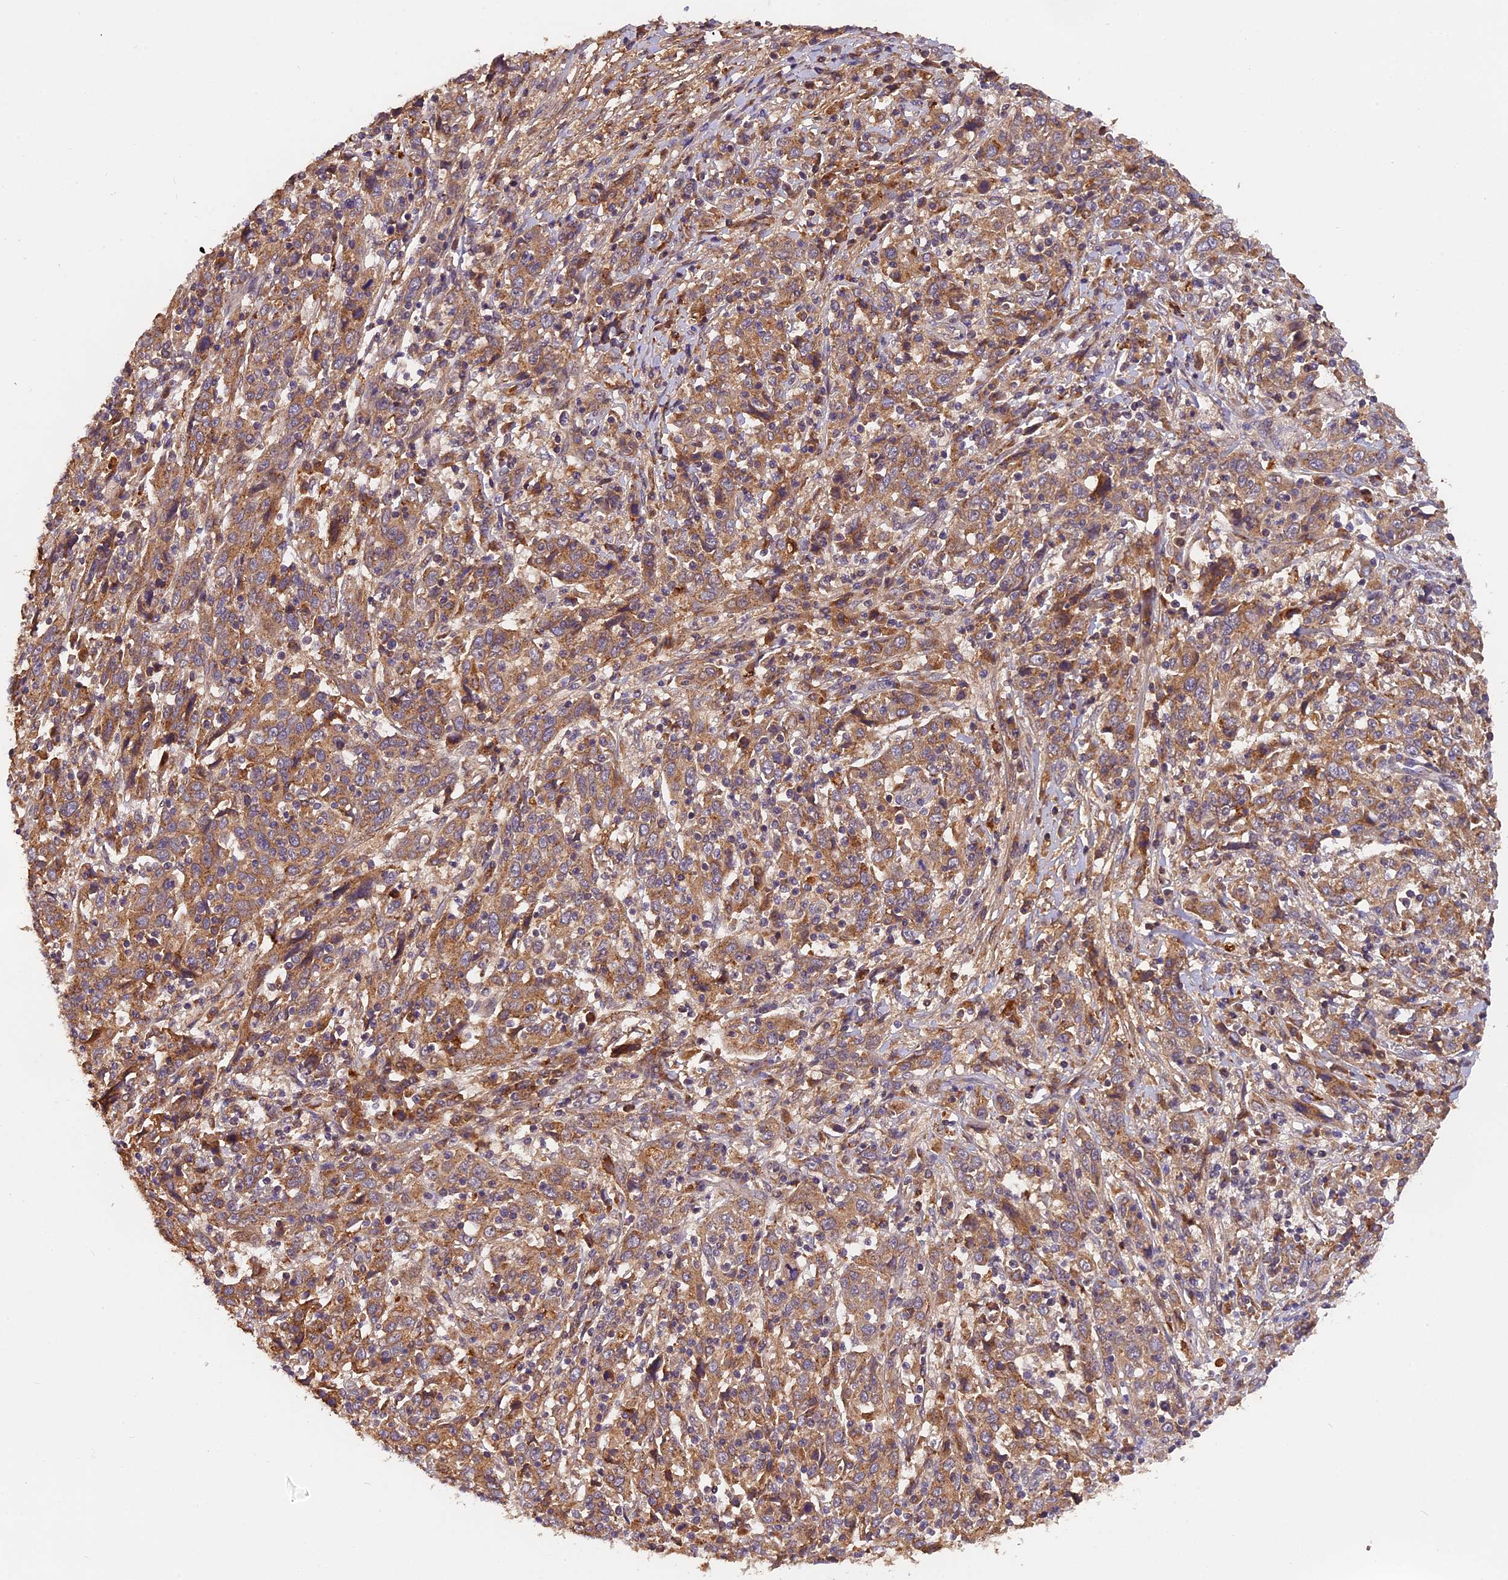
{"staining": {"intensity": "moderate", "quantity": ">75%", "location": "cytoplasmic/membranous"}, "tissue": "cervical cancer", "cell_type": "Tumor cells", "image_type": "cancer", "snomed": [{"axis": "morphology", "description": "Squamous cell carcinoma, NOS"}, {"axis": "topography", "description": "Cervix"}], "caption": "A brown stain highlights moderate cytoplasmic/membranous expression of a protein in human squamous cell carcinoma (cervical) tumor cells.", "gene": "COPE", "patient": {"sex": "female", "age": 46}}